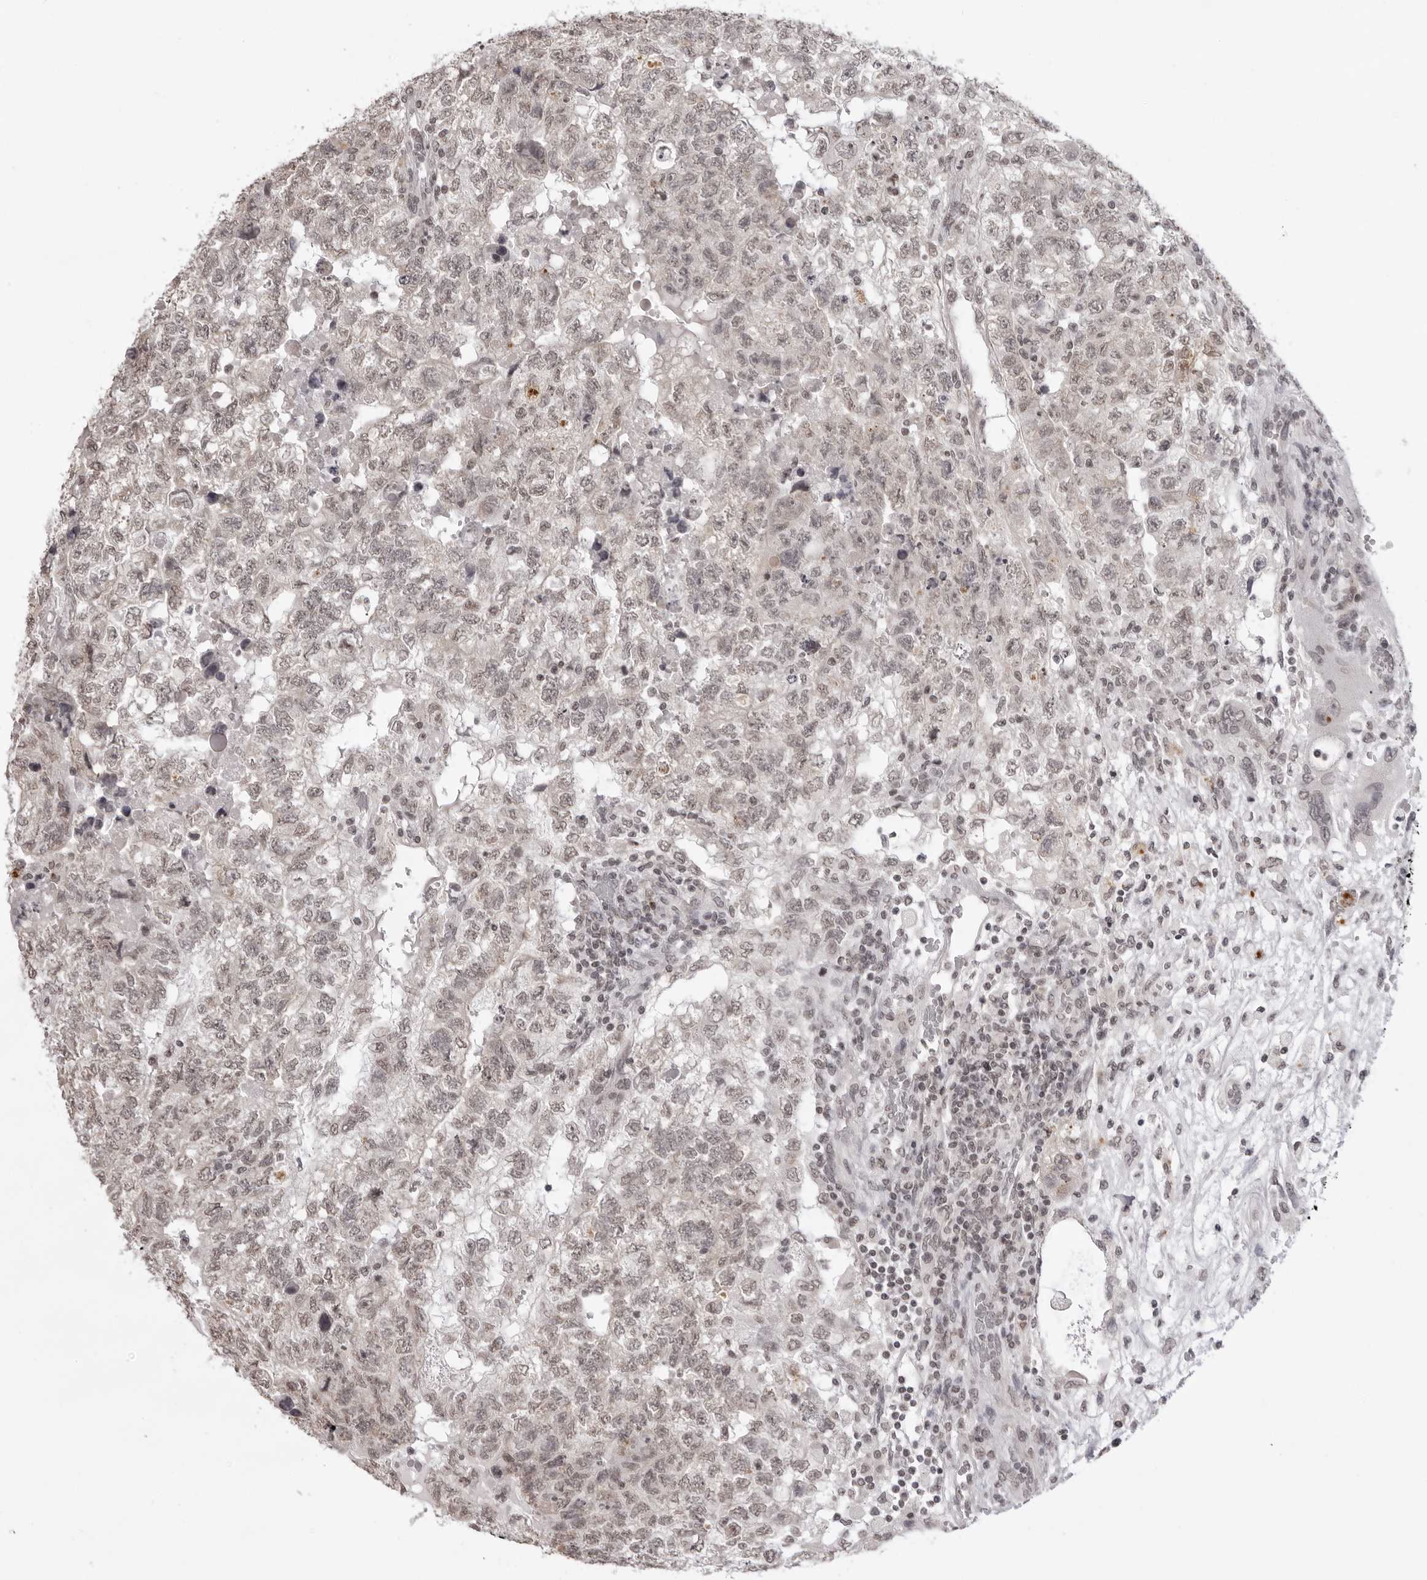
{"staining": {"intensity": "weak", "quantity": ">75%", "location": "nuclear"}, "tissue": "testis cancer", "cell_type": "Tumor cells", "image_type": "cancer", "snomed": [{"axis": "morphology", "description": "Carcinoma, Embryonal, NOS"}, {"axis": "topography", "description": "Testis"}], "caption": "The photomicrograph exhibits immunohistochemical staining of testis cancer (embryonal carcinoma). There is weak nuclear expression is seen in about >75% of tumor cells. Using DAB (3,3'-diaminobenzidine) (brown) and hematoxylin (blue) stains, captured at high magnification using brightfield microscopy.", "gene": "NTM", "patient": {"sex": "male", "age": 36}}